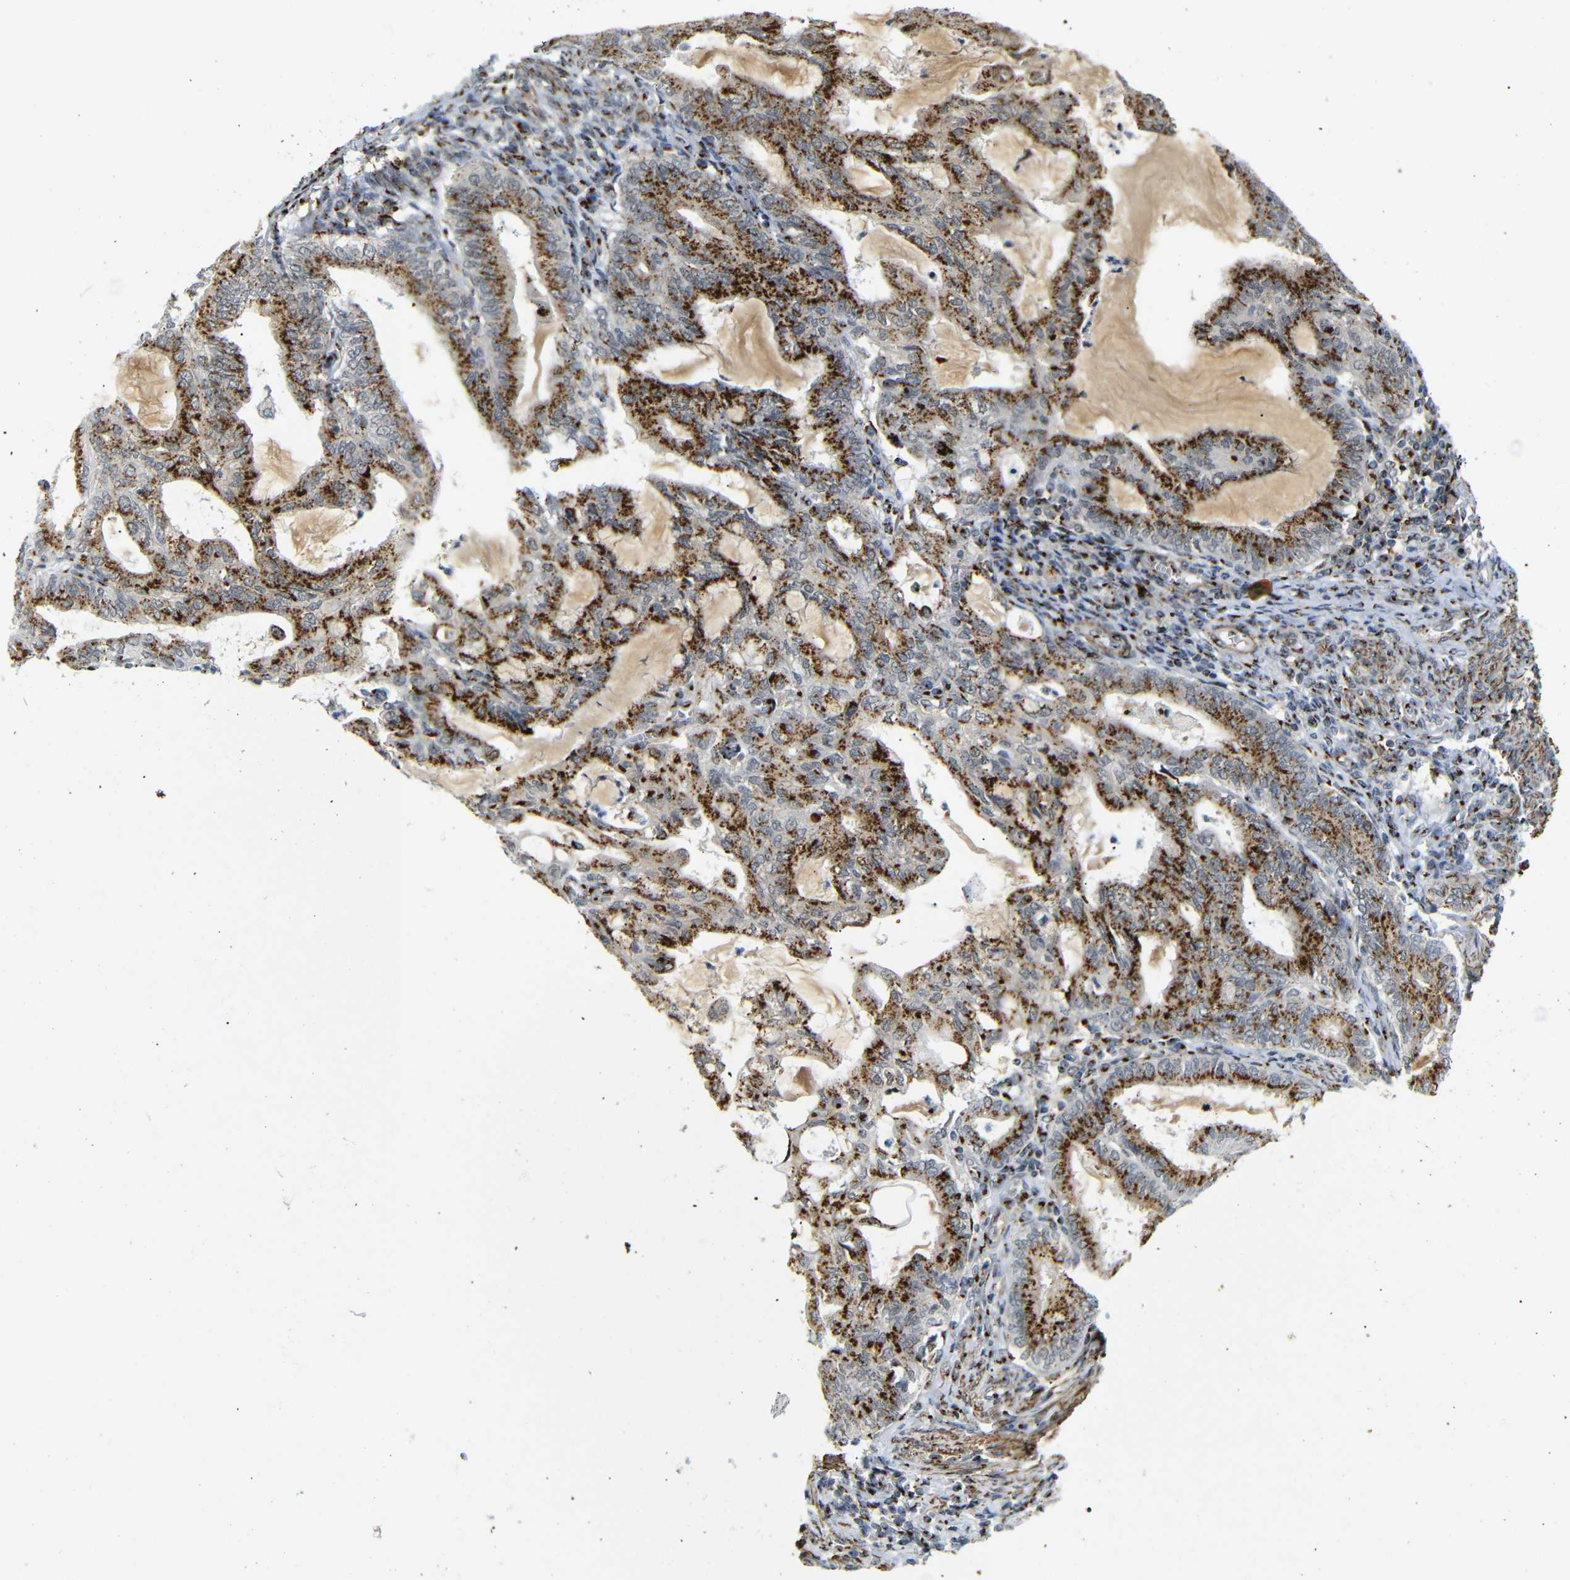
{"staining": {"intensity": "strong", "quantity": ">75%", "location": "cytoplasmic/membranous"}, "tissue": "endometrial cancer", "cell_type": "Tumor cells", "image_type": "cancer", "snomed": [{"axis": "morphology", "description": "Adenocarcinoma, NOS"}, {"axis": "topography", "description": "Endometrium"}], "caption": "Tumor cells demonstrate high levels of strong cytoplasmic/membranous staining in about >75% of cells in human endometrial adenocarcinoma. The staining is performed using DAB (3,3'-diaminobenzidine) brown chromogen to label protein expression. The nuclei are counter-stained blue using hematoxylin.", "gene": "TGOLN2", "patient": {"sex": "female", "age": 86}}